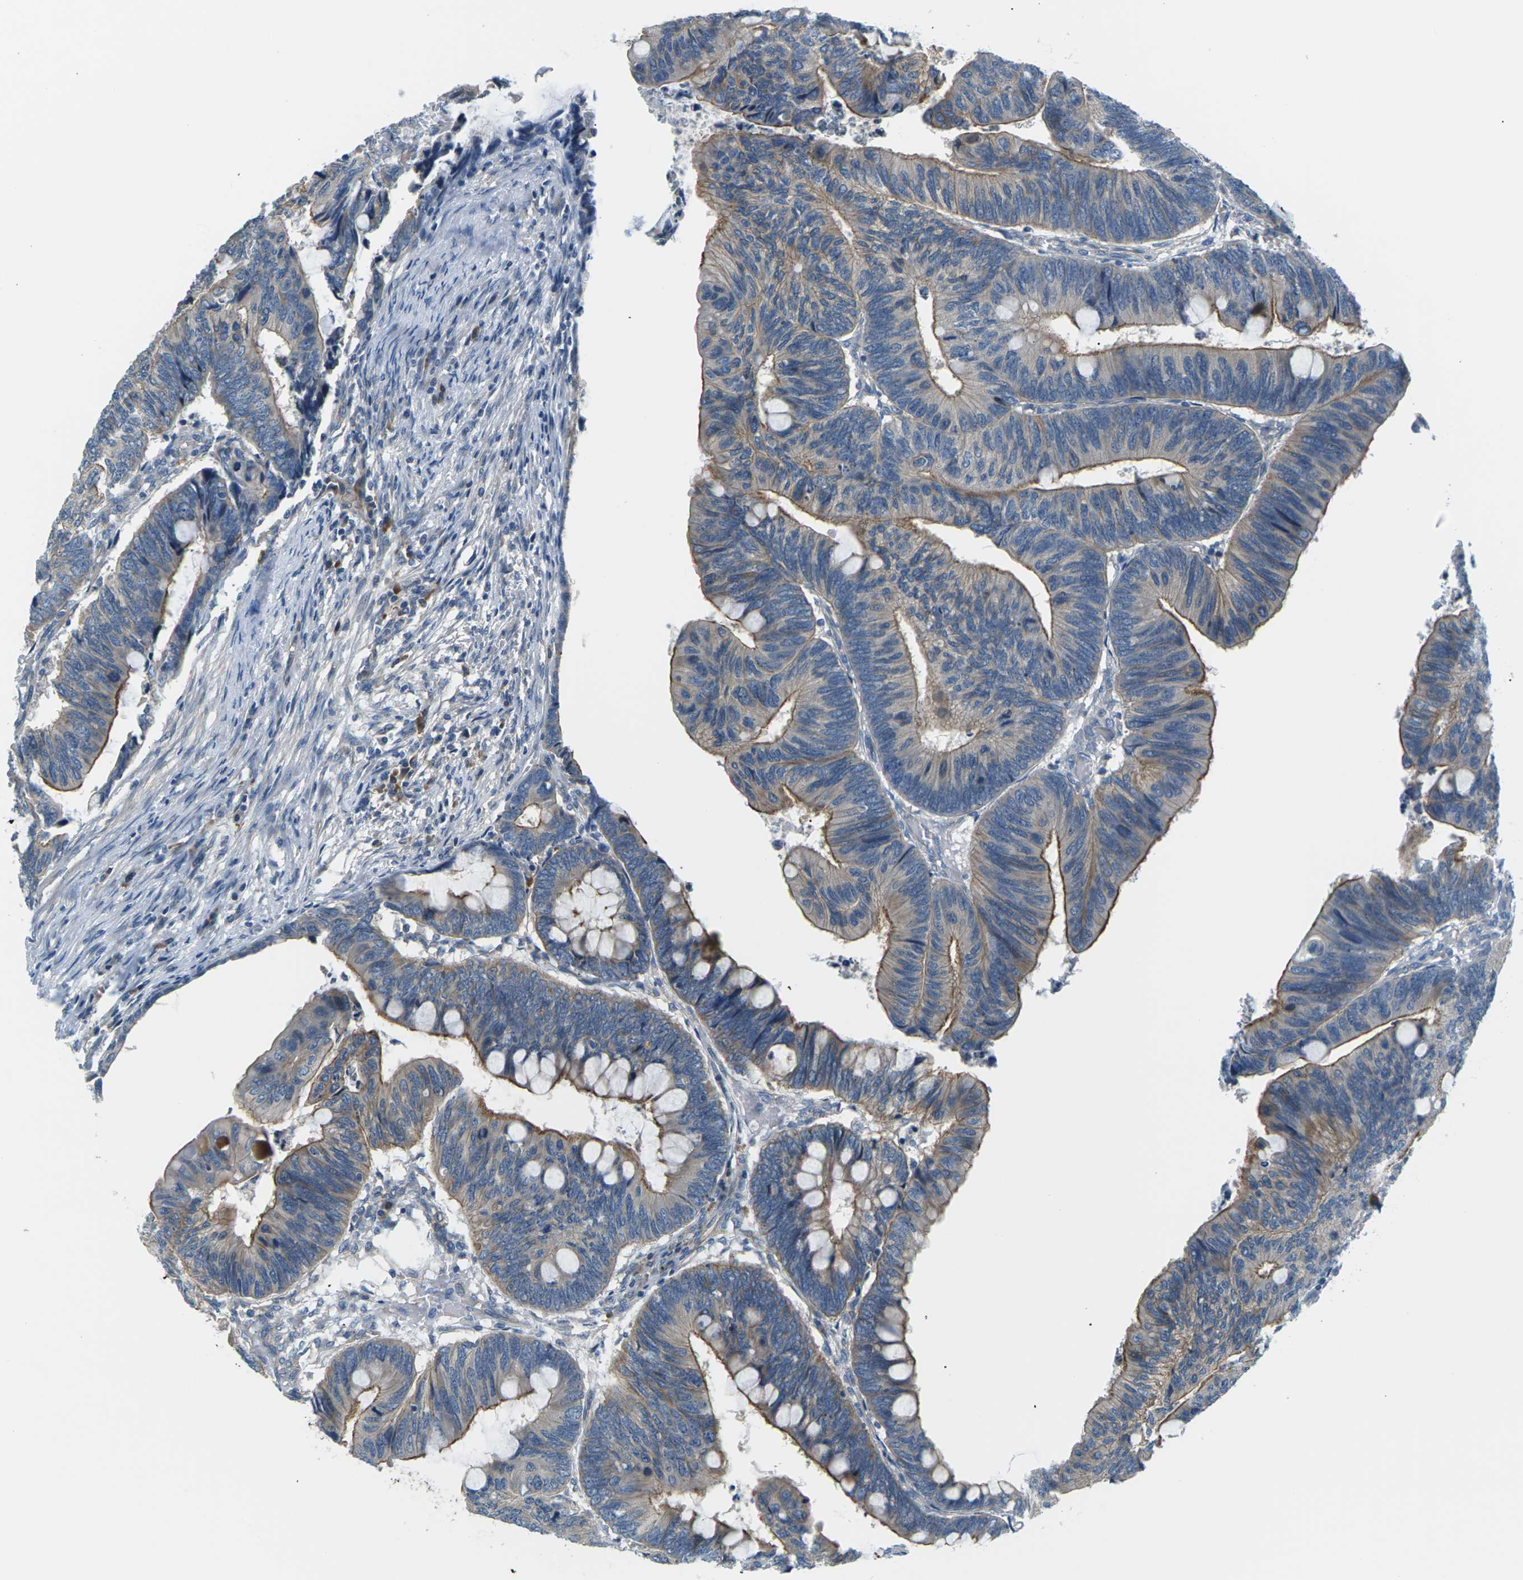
{"staining": {"intensity": "moderate", "quantity": "25%-75%", "location": "cytoplasmic/membranous"}, "tissue": "colorectal cancer", "cell_type": "Tumor cells", "image_type": "cancer", "snomed": [{"axis": "morphology", "description": "Normal tissue, NOS"}, {"axis": "morphology", "description": "Adenocarcinoma, NOS"}, {"axis": "topography", "description": "Rectum"}, {"axis": "topography", "description": "Peripheral nerve tissue"}], "caption": "A micrograph of adenocarcinoma (colorectal) stained for a protein demonstrates moderate cytoplasmic/membranous brown staining in tumor cells. The protein of interest is shown in brown color, while the nuclei are stained blue.", "gene": "SLC13A3", "patient": {"sex": "male", "age": 92}}